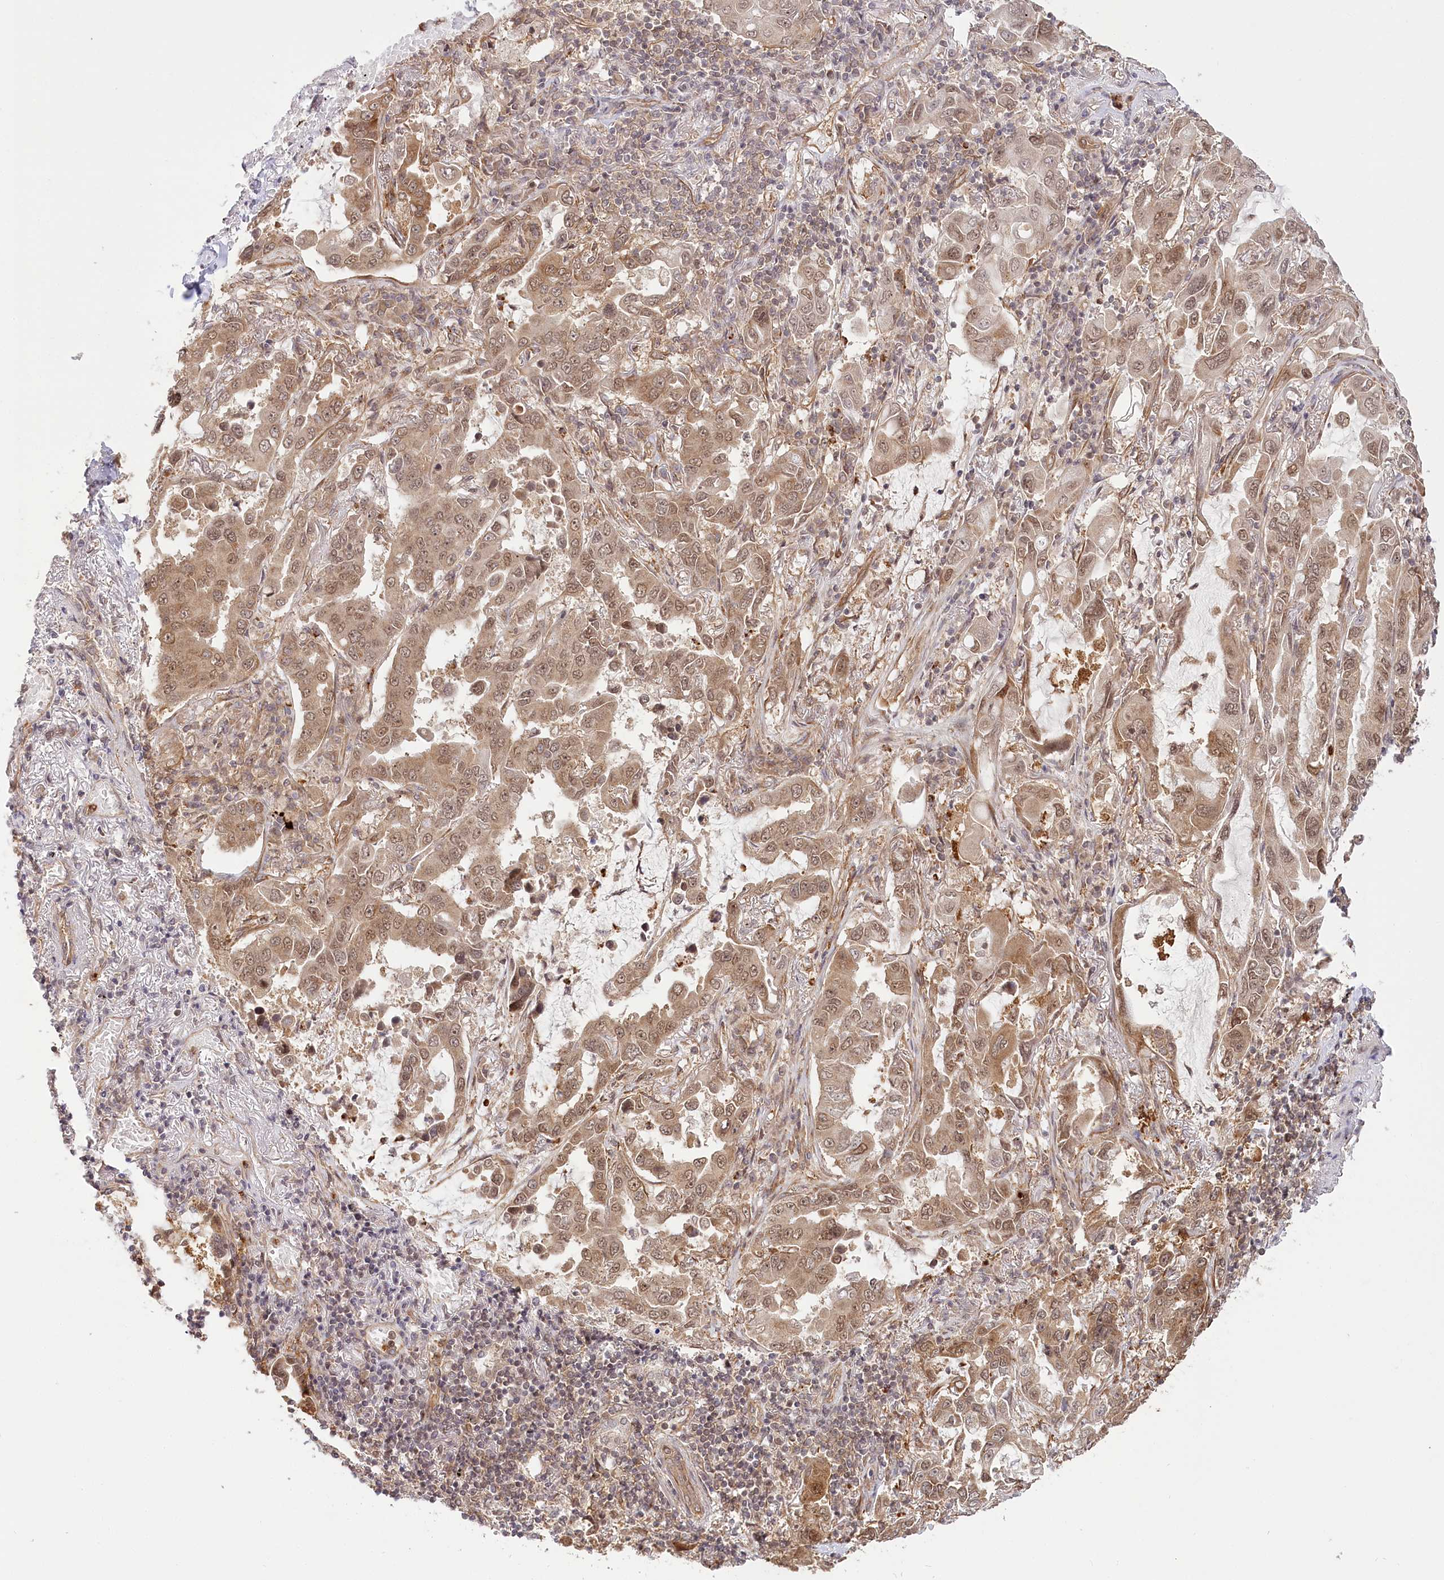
{"staining": {"intensity": "moderate", "quantity": ">75%", "location": "cytoplasmic/membranous,nuclear"}, "tissue": "lung cancer", "cell_type": "Tumor cells", "image_type": "cancer", "snomed": [{"axis": "morphology", "description": "Adenocarcinoma, NOS"}, {"axis": "topography", "description": "Lung"}], "caption": "The photomicrograph displays staining of lung cancer (adenocarcinoma), revealing moderate cytoplasmic/membranous and nuclear protein expression (brown color) within tumor cells.", "gene": "CEP70", "patient": {"sex": "male", "age": 64}}